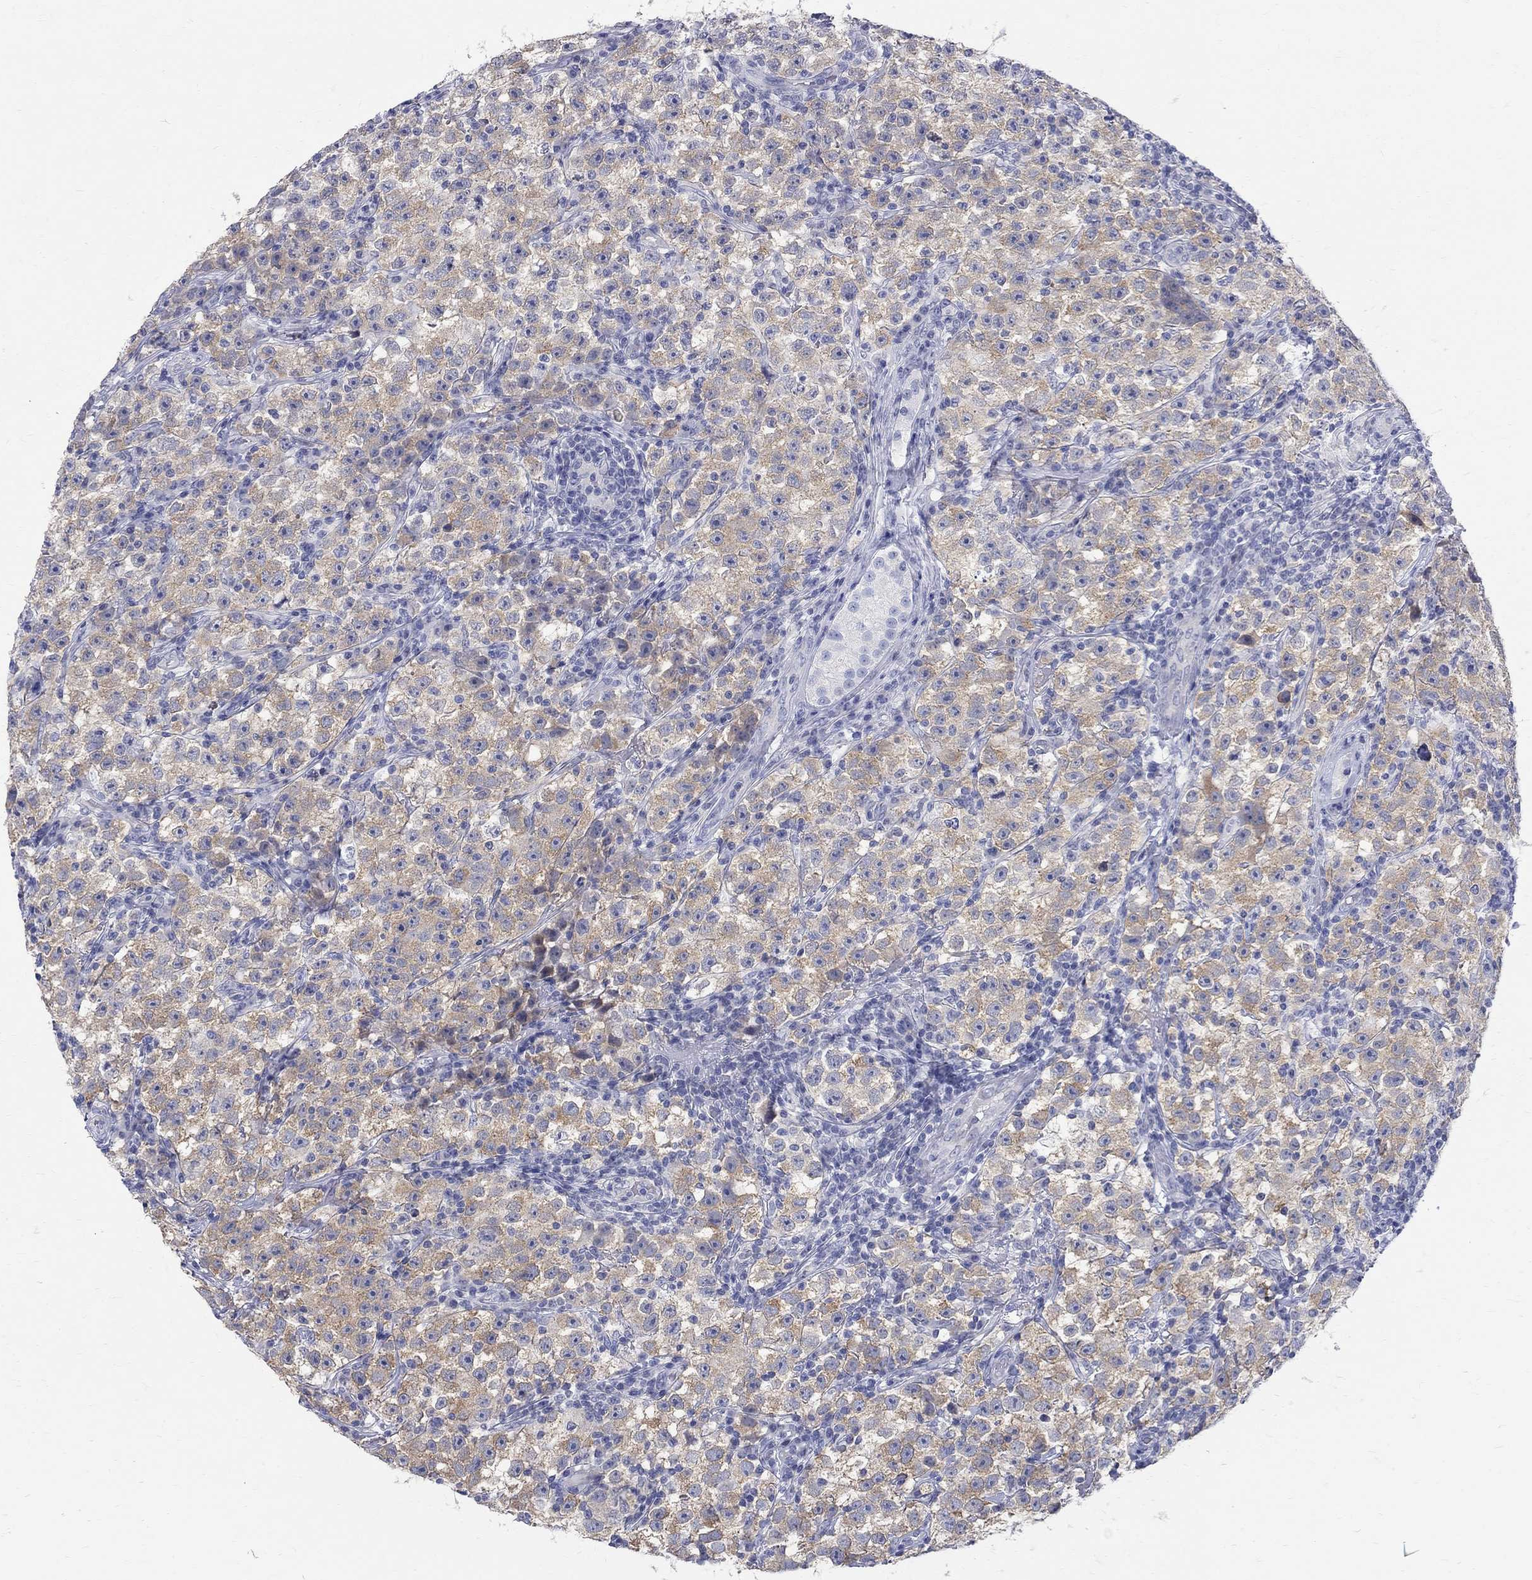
{"staining": {"intensity": "weak", "quantity": ">75%", "location": "cytoplasmic/membranous"}, "tissue": "testis cancer", "cell_type": "Tumor cells", "image_type": "cancer", "snomed": [{"axis": "morphology", "description": "Seminoma, NOS"}, {"axis": "topography", "description": "Testis"}], "caption": "Testis cancer was stained to show a protein in brown. There is low levels of weak cytoplasmic/membranous positivity in about >75% of tumor cells.", "gene": "MAGEB6", "patient": {"sex": "male", "age": 22}}